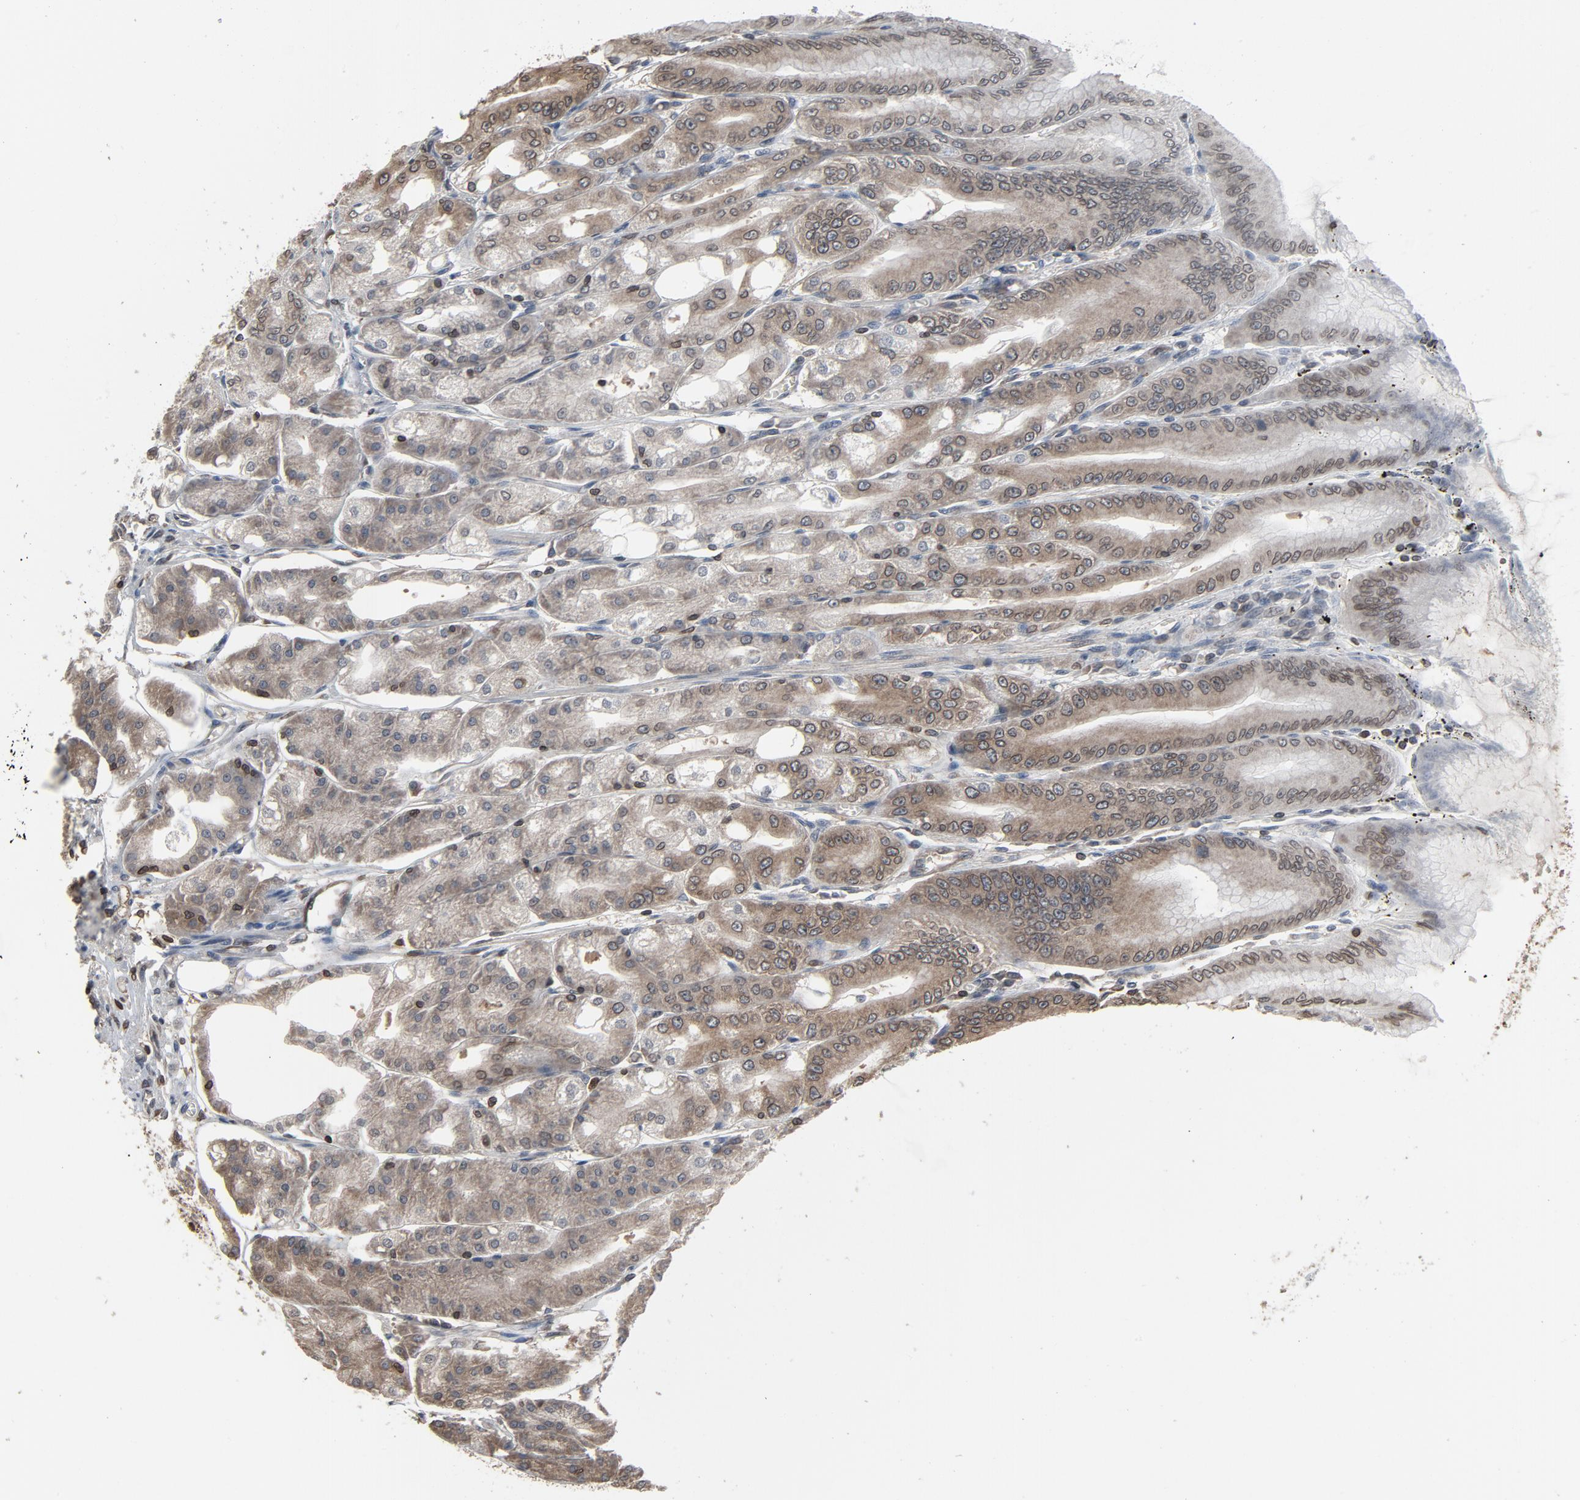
{"staining": {"intensity": "moderate", "quantity": "<25%", "location": "cytoplasmic/membranous,nuclear"}, "tissue": "stomach", "cell_type": "Glandular cells", "image_type": "normal", "snomed": [{"axis": "morphology", "description": "Normal tissue, NOS"}, {"axis": "topography", "description": "Stomach, lower"}], "caption": "IHC staining of unremarkable stomach, which displays low levels of moderate cytoplasmic/membranous,nuclear positivity in approximately <25% of glandular cells indicating moderate cytoplasmic/membranous,nuclear protein positivity. The staining was performed using DAB (brown) for protein detection and nuclei were counterstained in hematoxylin (blue).", "gene": "UBE2D1", "patient": {"sex": "male", "age": 71}}